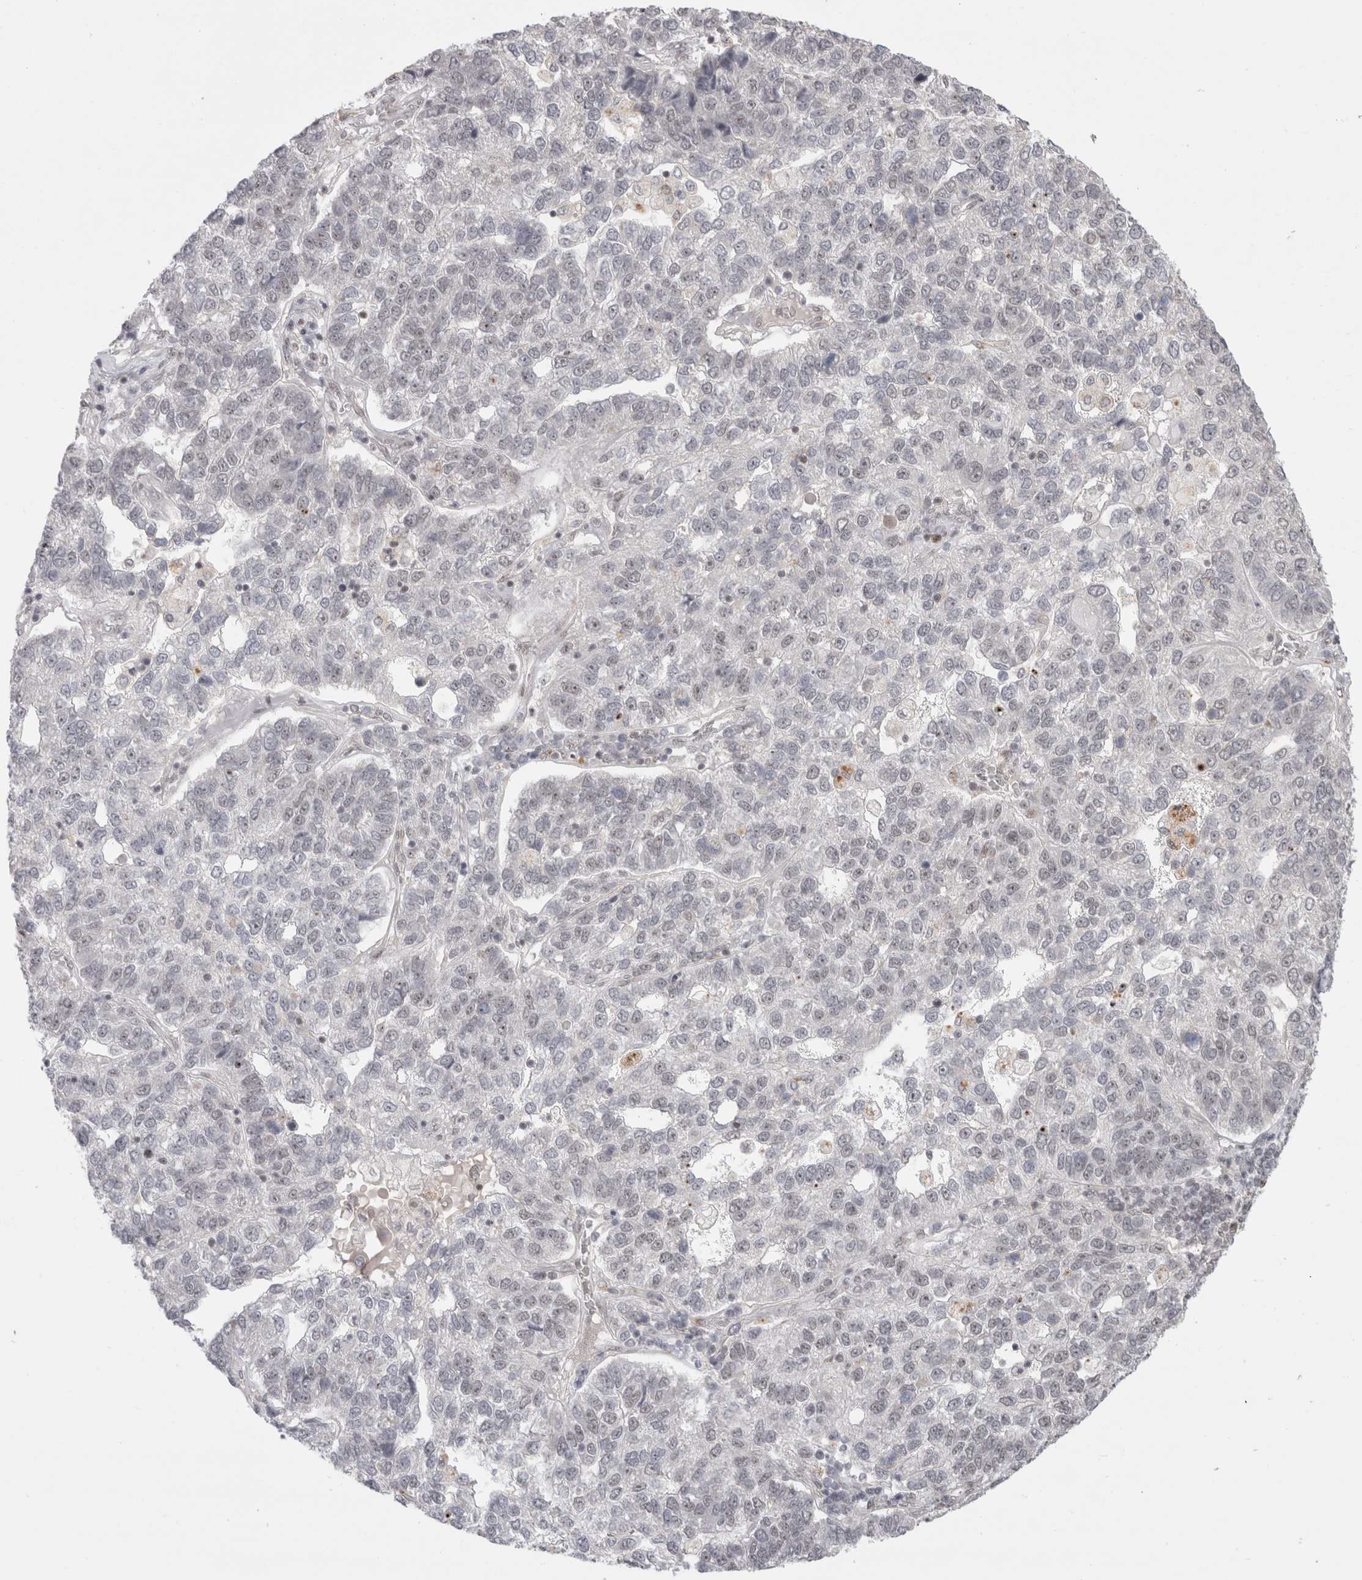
{"staining": {"intensity": "weak", "quantity": "<25%", "location": "nuclear"}, "tissue": "pancreatic cancer", "cell_type": "Tumor cells", "image_type": "cancer", "snomed": [{"axis": "morphology", "description": "Adenocarcinoma, NOS"}, {"axis": "topography", "description": "Pancreas"}], "caption": "Immunohistochemistry (IHC) of adenocarcinoma (pancreatic) reveals no positivity in tumor cells.", "gene": "SENP6", "patient": {"sex": "female", "age": 61}}